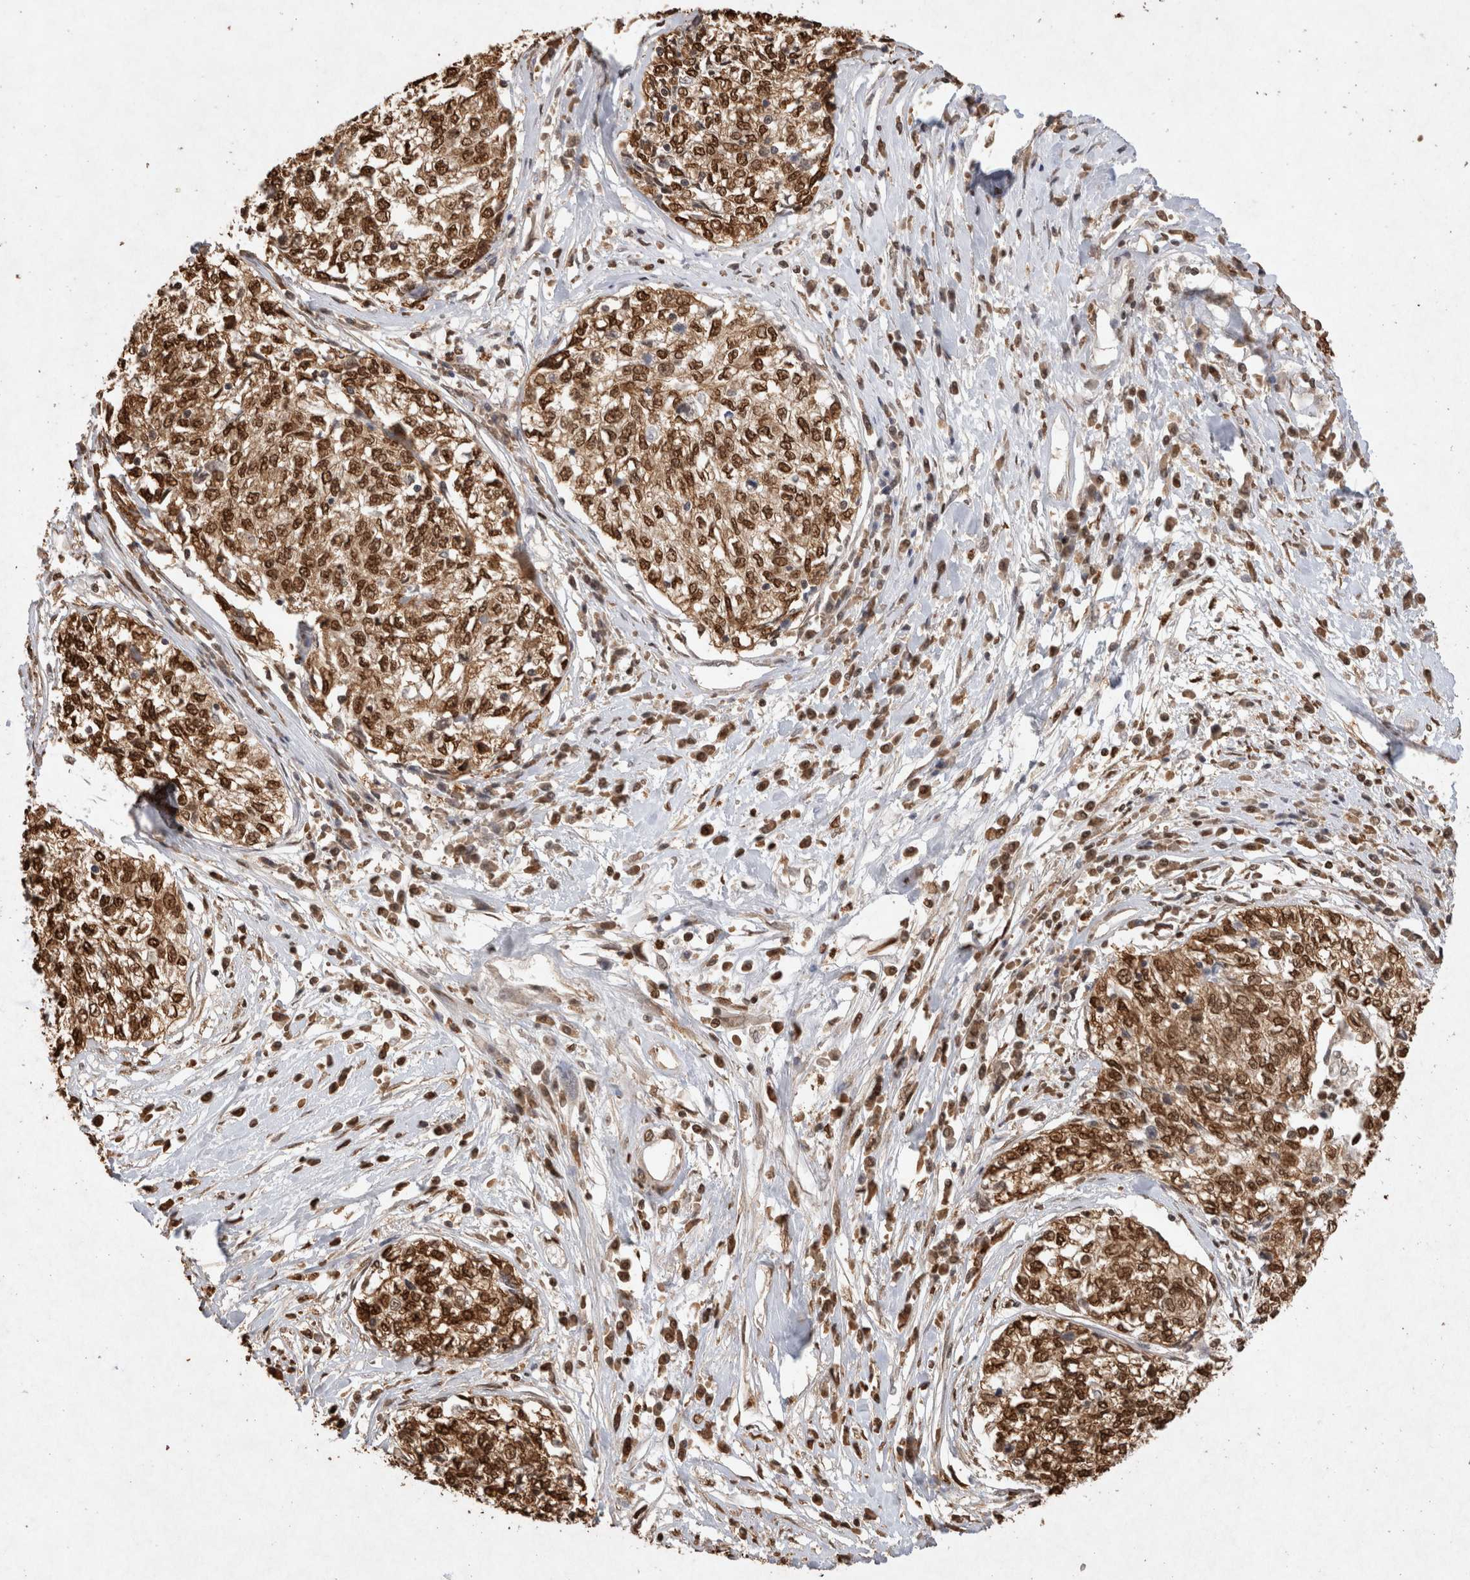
{"staining": {"intensity": "strong", "quantity": ">75%", "location": "cytoplasmic/membranous,nuclear"}, "tissue": "cervical cancer", "cell_type": "Tumor cells", "image_type": "cancer", "snomed": [{"axis": "morphology", "description": "Squamous cell carcinoma, NOS"}, {"axis": "topography", "description": "Cervix"}], "caption": "A brown stain labels strong cytoplasmic/membranous and nuclear staining of a protein in cervical squamous cell carcinoma tumor cells.", "gene": "HDGF", "patient": {"sex": "female", "age": 57}}